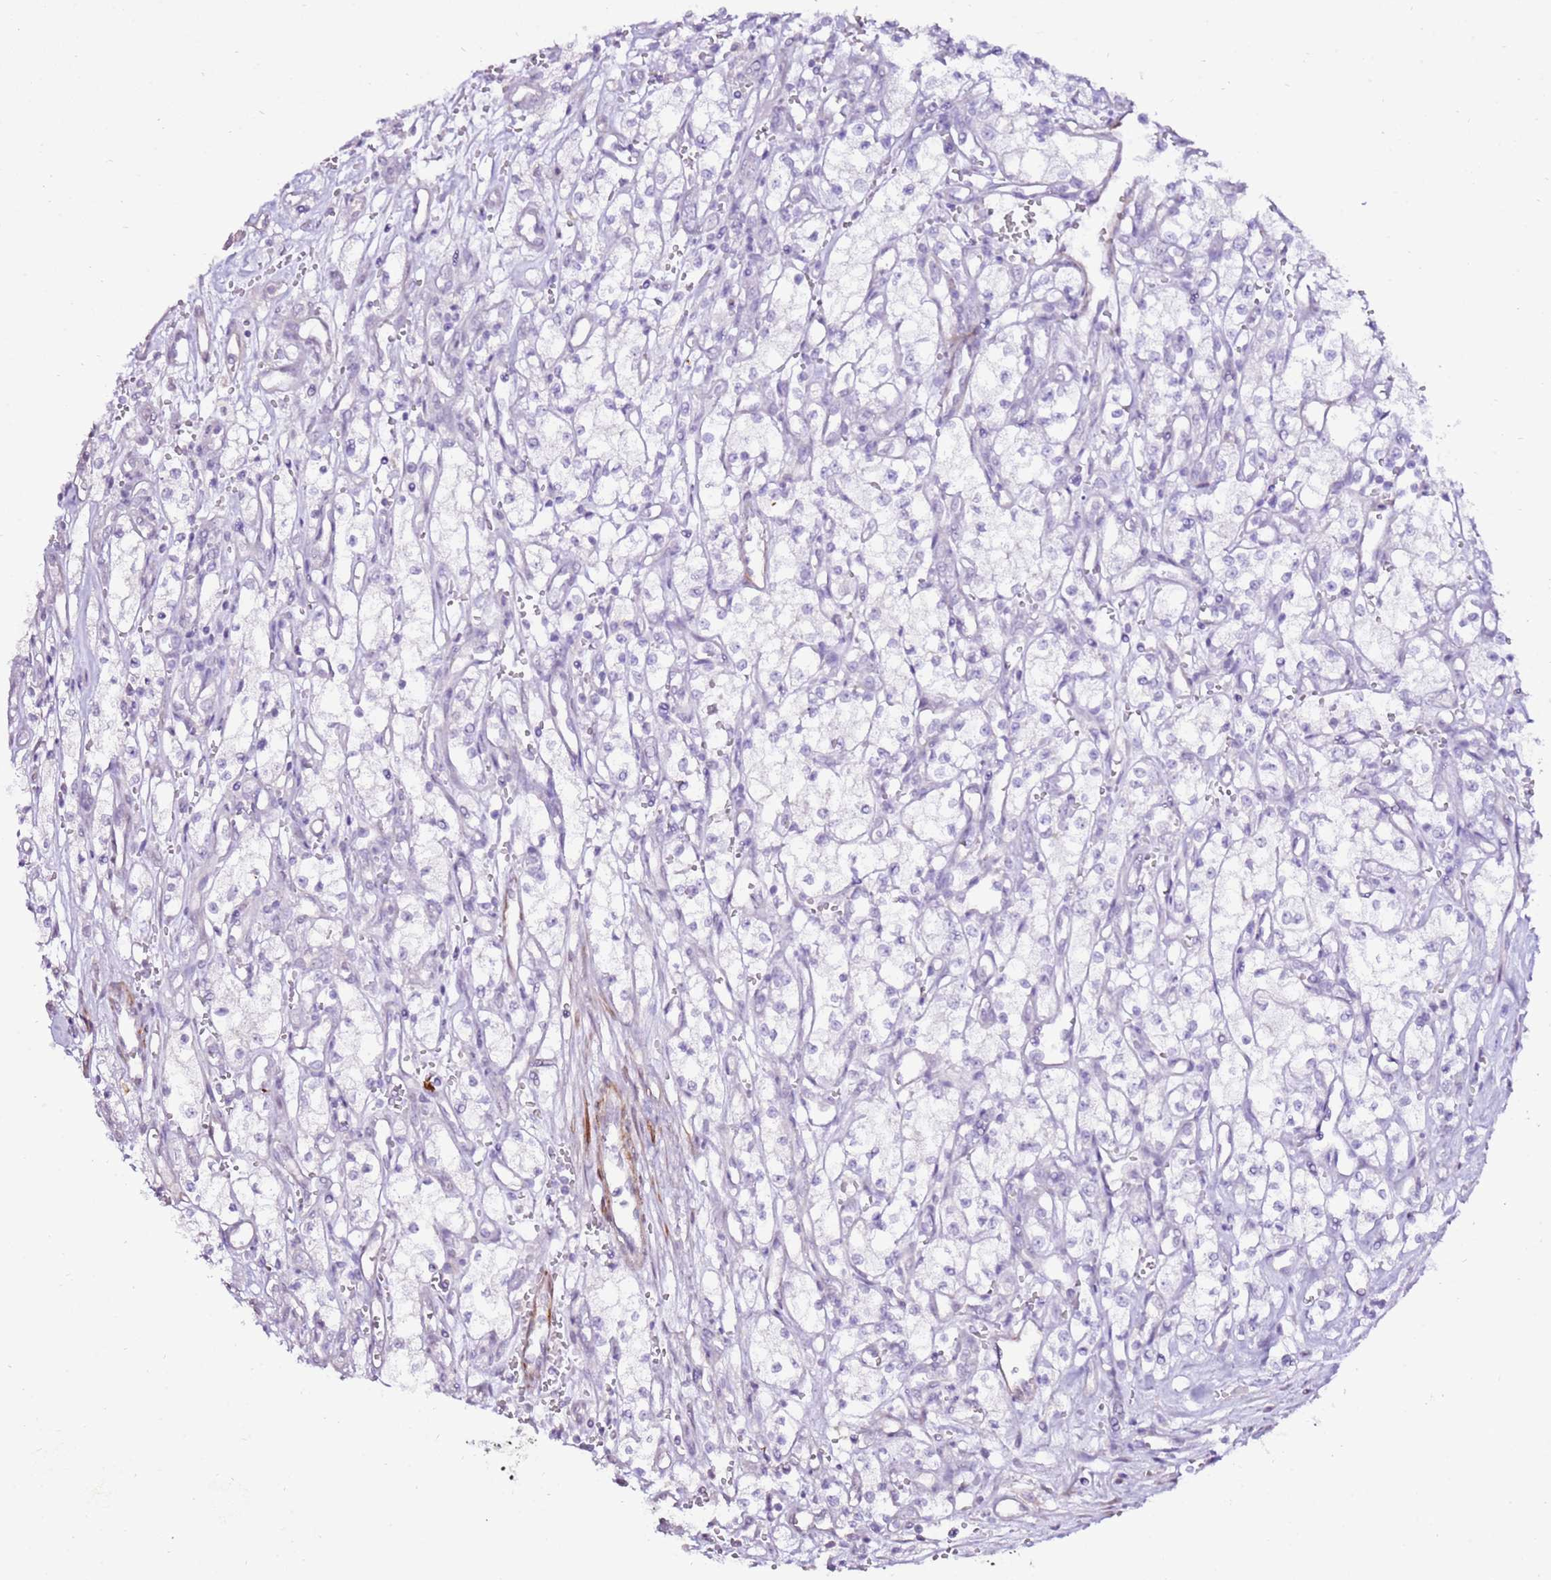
{"staining": {"intensity": "negative", "quantity": "none", "location": "none"}, "tissue": "renal cancer", "cell_type": "Tumor cells", "image_type": "cancer", "snomed": [{"axis": "morphology", "description": "Adenocarcinoma, NOS"}, {"axis": "topography", "description": "Kidney"}], "caption": "DAB immunohistochemical staining of human renal adenocarcinoma reveals no significant staining in tumor cells.", "gene": "ART5", "patient": {"sex": "male", "age": 59}}